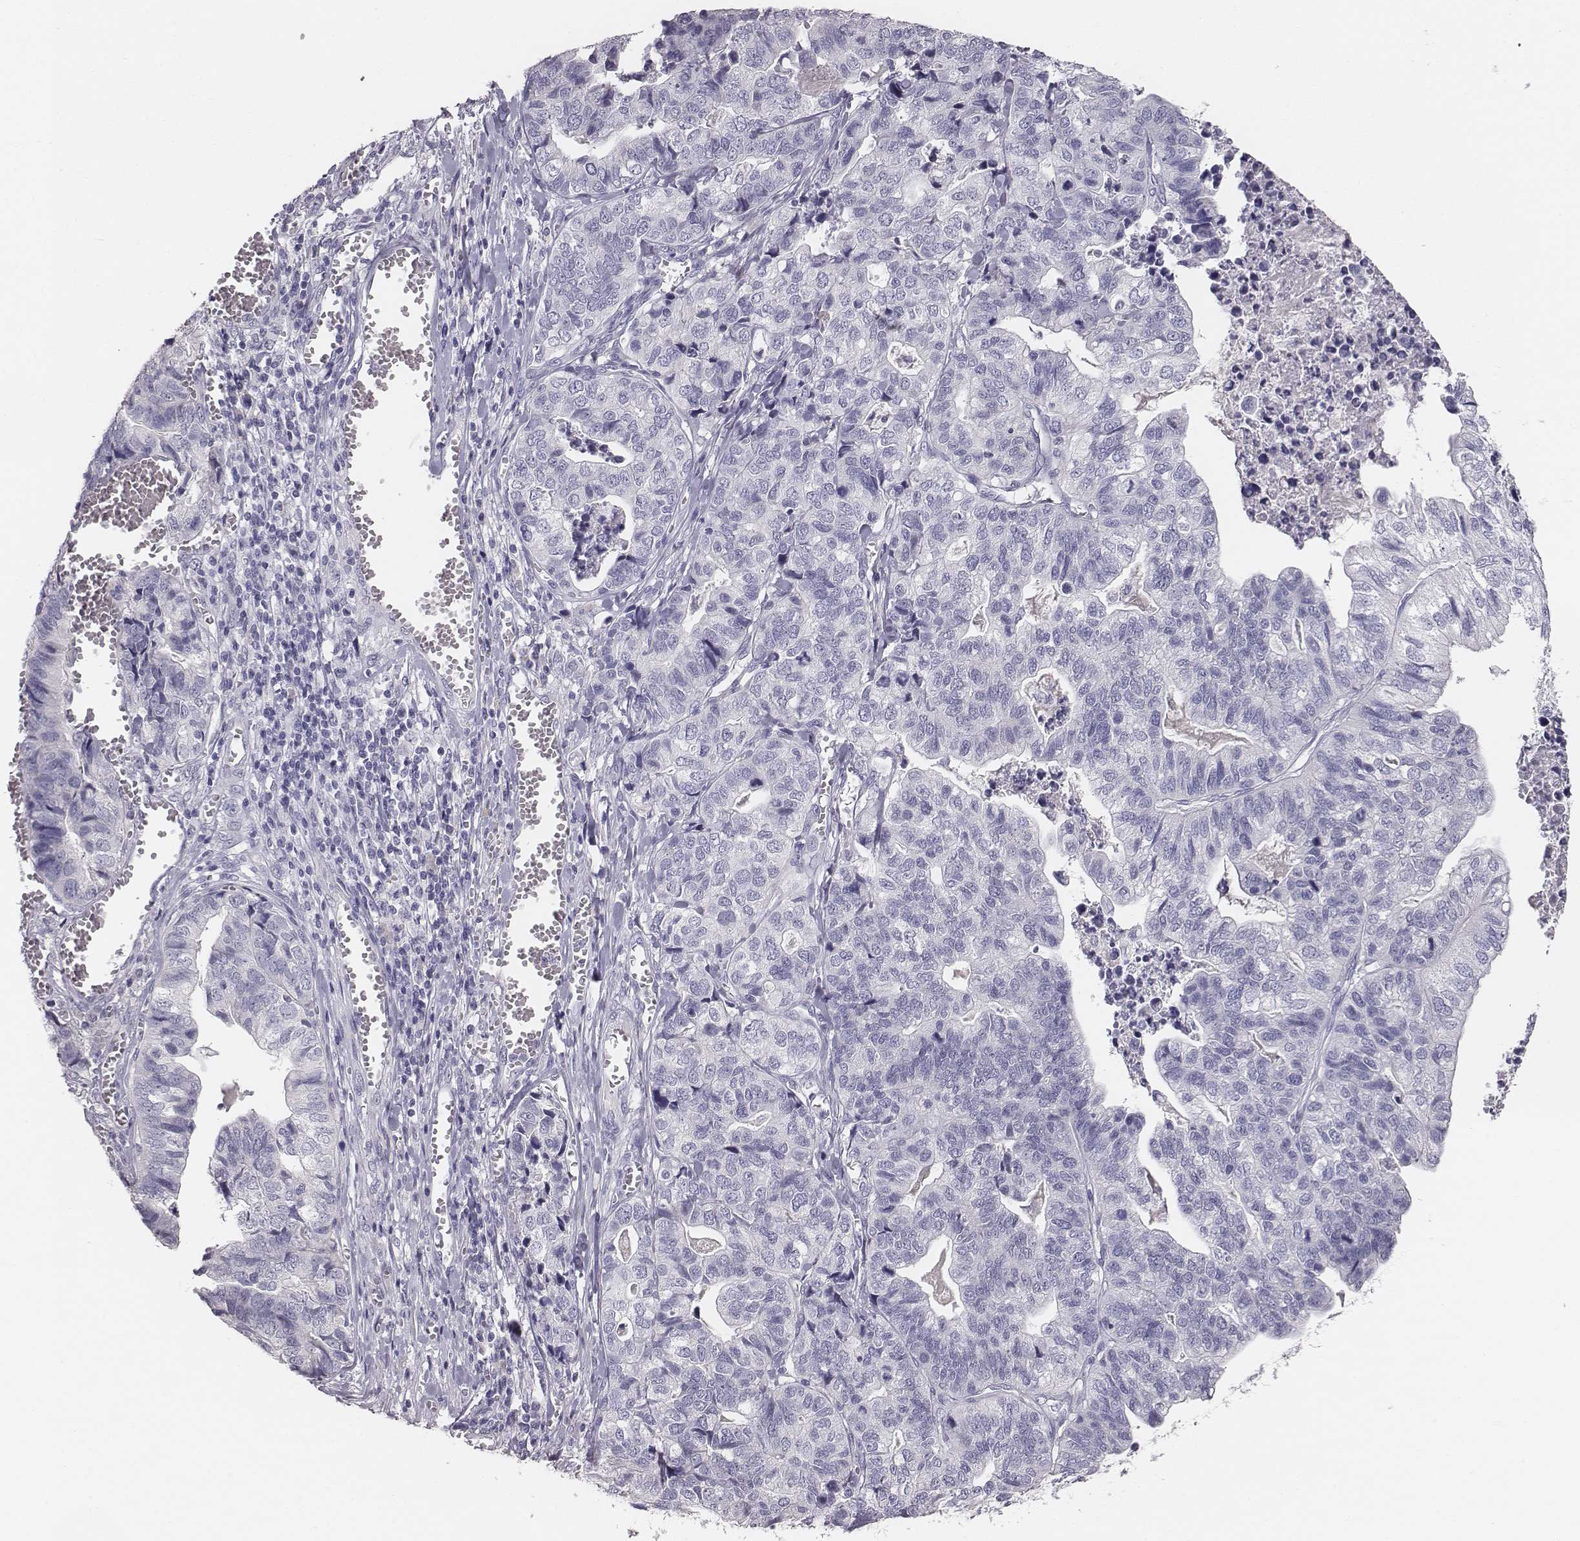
{"staining": {"intensity": "negative", "quantity": "none", "location": "none"}, "tissue": "stomach cancer", "cell_type": "Tumor cells", "image_type": "cancer", "snomed": [{"axis": "morphology", "description": "Adenocarcinoma, NOS"}, {"axis": "topography", "description": "Stomach, upper"}], "caption": "This is a photomicrograph of immunohistochemistry staining of stomach adenocarcinoma, which shows no expression in tumor cells.", "gene": "MYH6", "patient": {"sex": "female", "age": 67}}